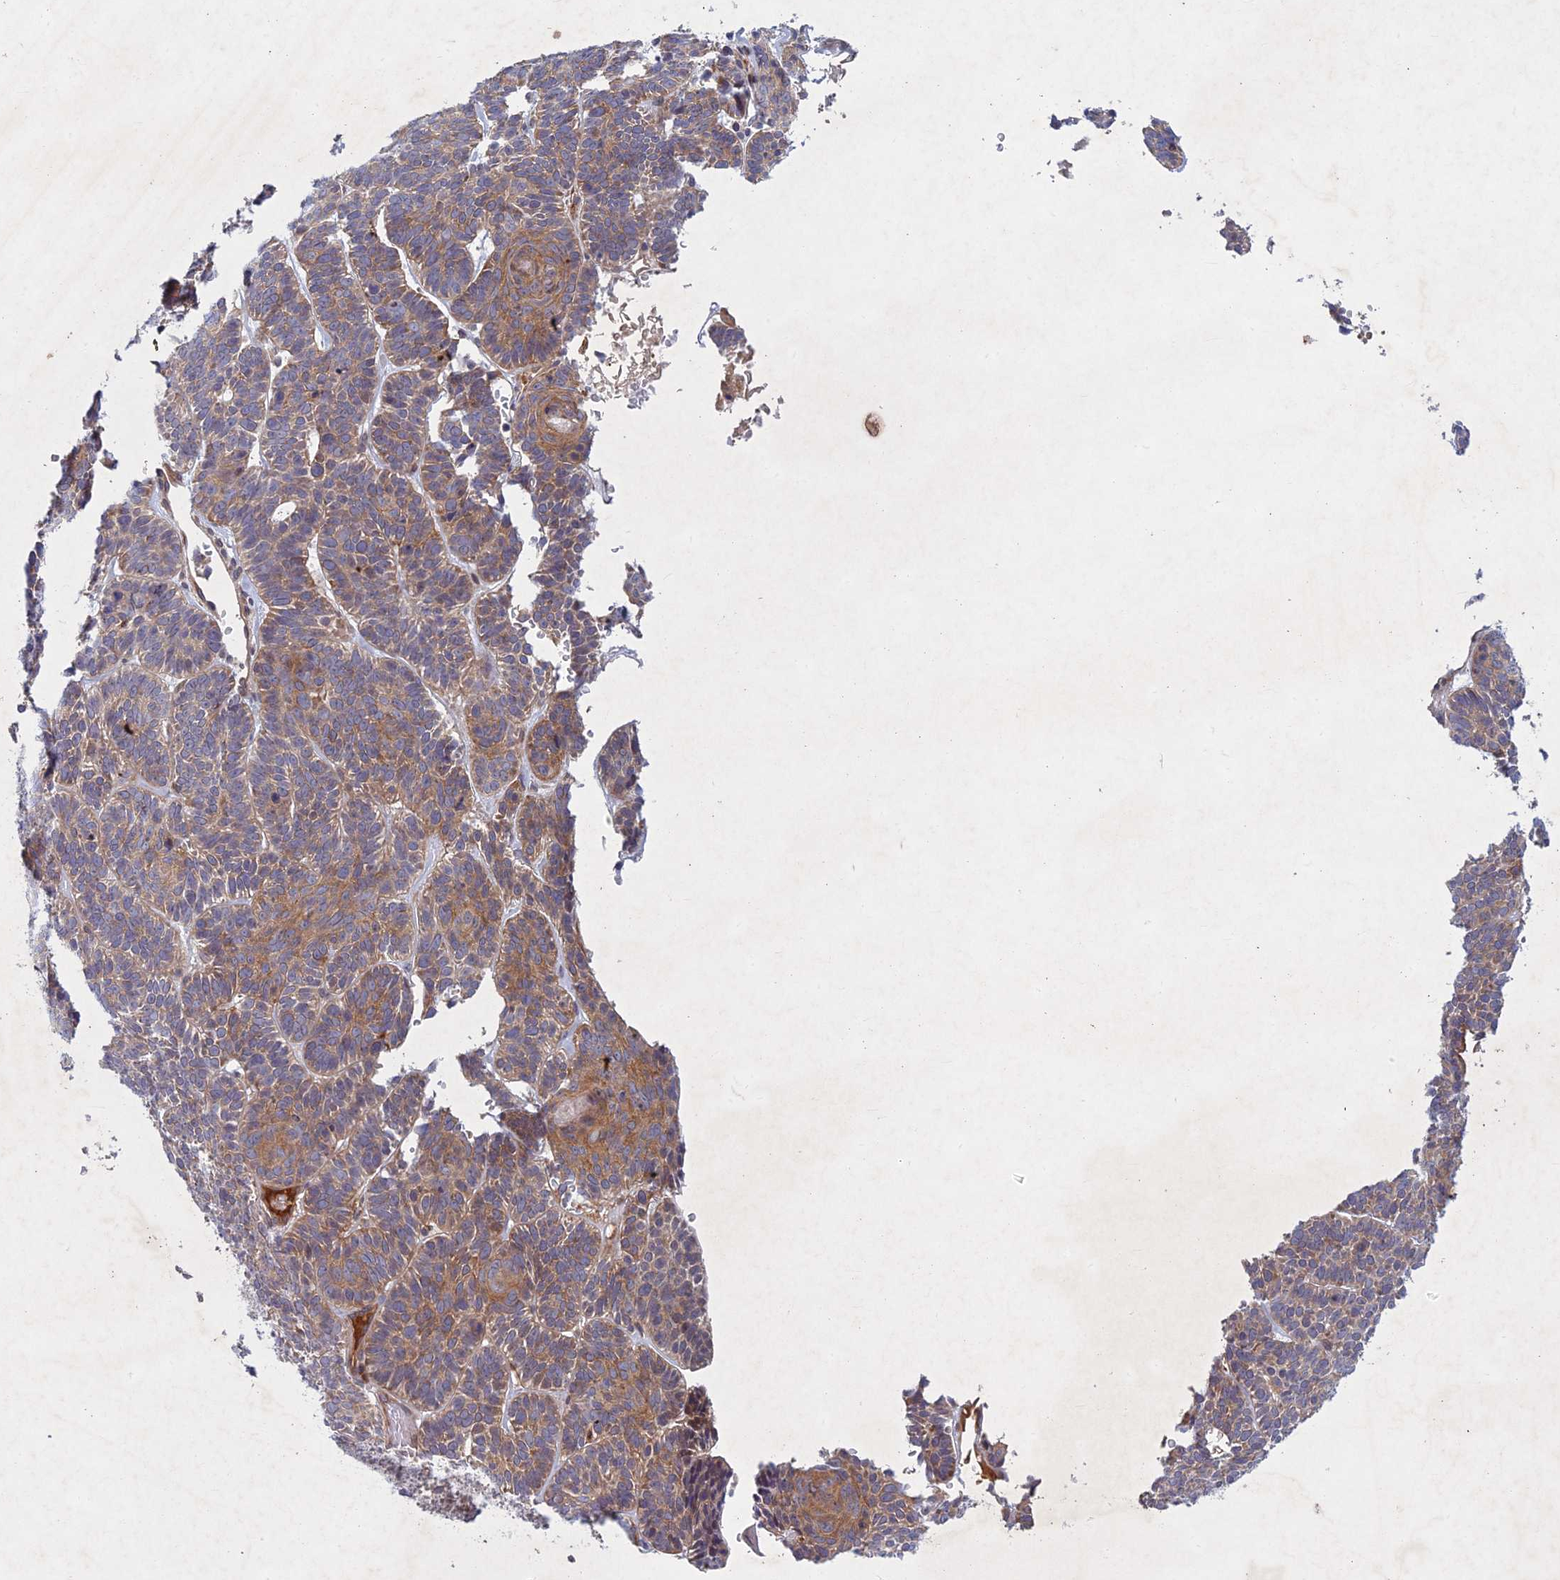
{"staining": {"intensity": "moderate", "quantity": "25%-75%", "location": "cytoplasmic/membranous"}, "tissue": "skin cancer", "cell_type": "Tumor cells", "image_type": "cancer", "snomed": [{"axis": "morphology", "description": "Basal cell carcinoma"}, {"axis": "topography", "description": "Skin"}], "caption": "DAB immunohistochemical staining of basal cell carcinoma (skin) shows moderate cytoplasmic/membranous protein staining in approximately 25%-75% of tumor cells.", "gene": "PTHLH", "patient": {"sex": "male", "age": 85}}